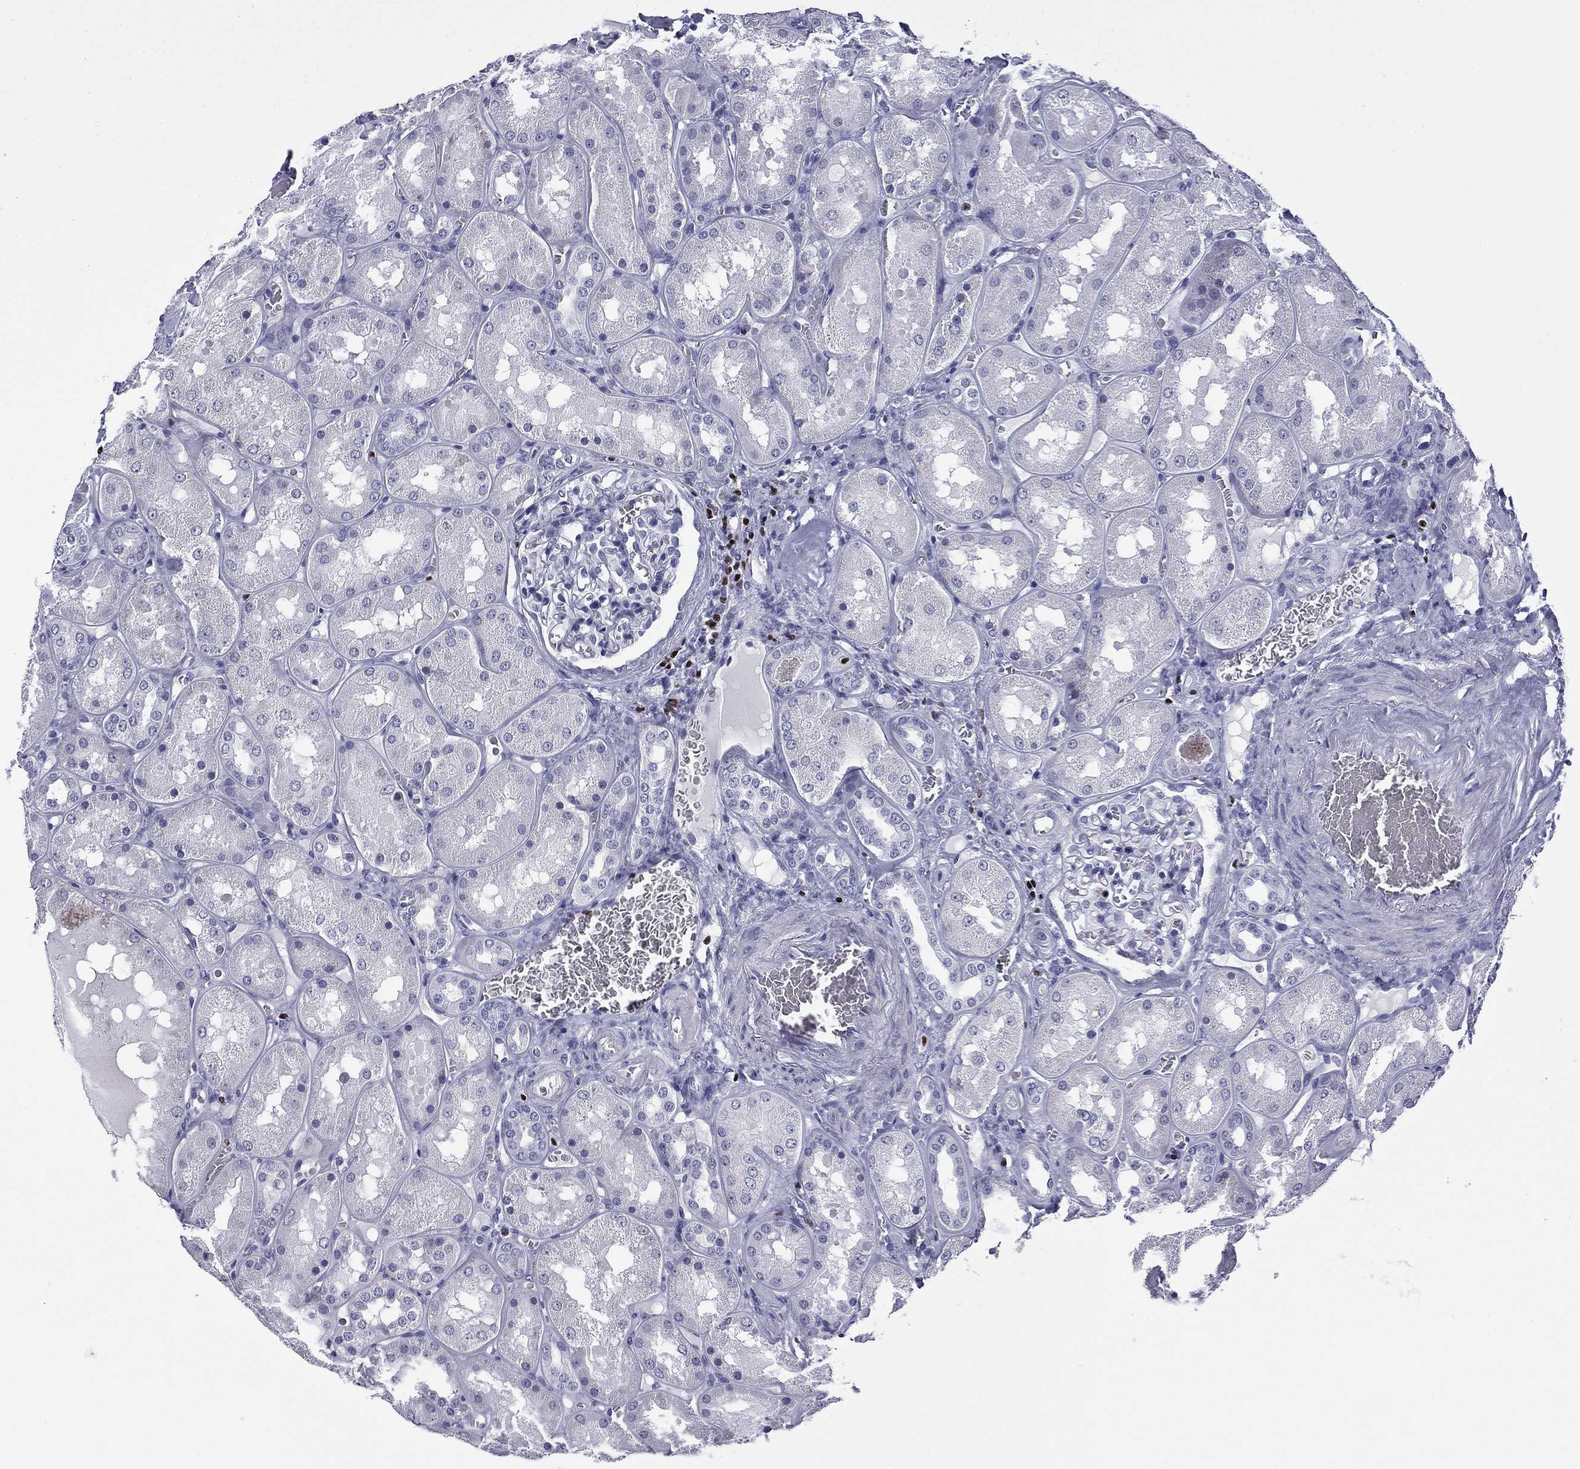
{"staining": {"intensity": "negative", "quantity": "none", "location": "none"}, "tissue": "kidney", "cell_type": "Cells in glomeruli", "image_type": "normal", "snomed": [{"axis": "morphology", "description": "Normal tissue, NOS"}, {"axis": "topography", "description": "Kidney"}], "caption": "This histopathology image is of unremarkable kidney stained with immunohistochemistry (IHC) to label a protein in brown with the nuclei are counter-stained blue. There is no positivity in cells in glomeruli. (DAB (3,3'-diaminobenzidine) IHC, high magnification).", "gene": "IKZF3", "patient": {"sex": "male", "age": 73}}